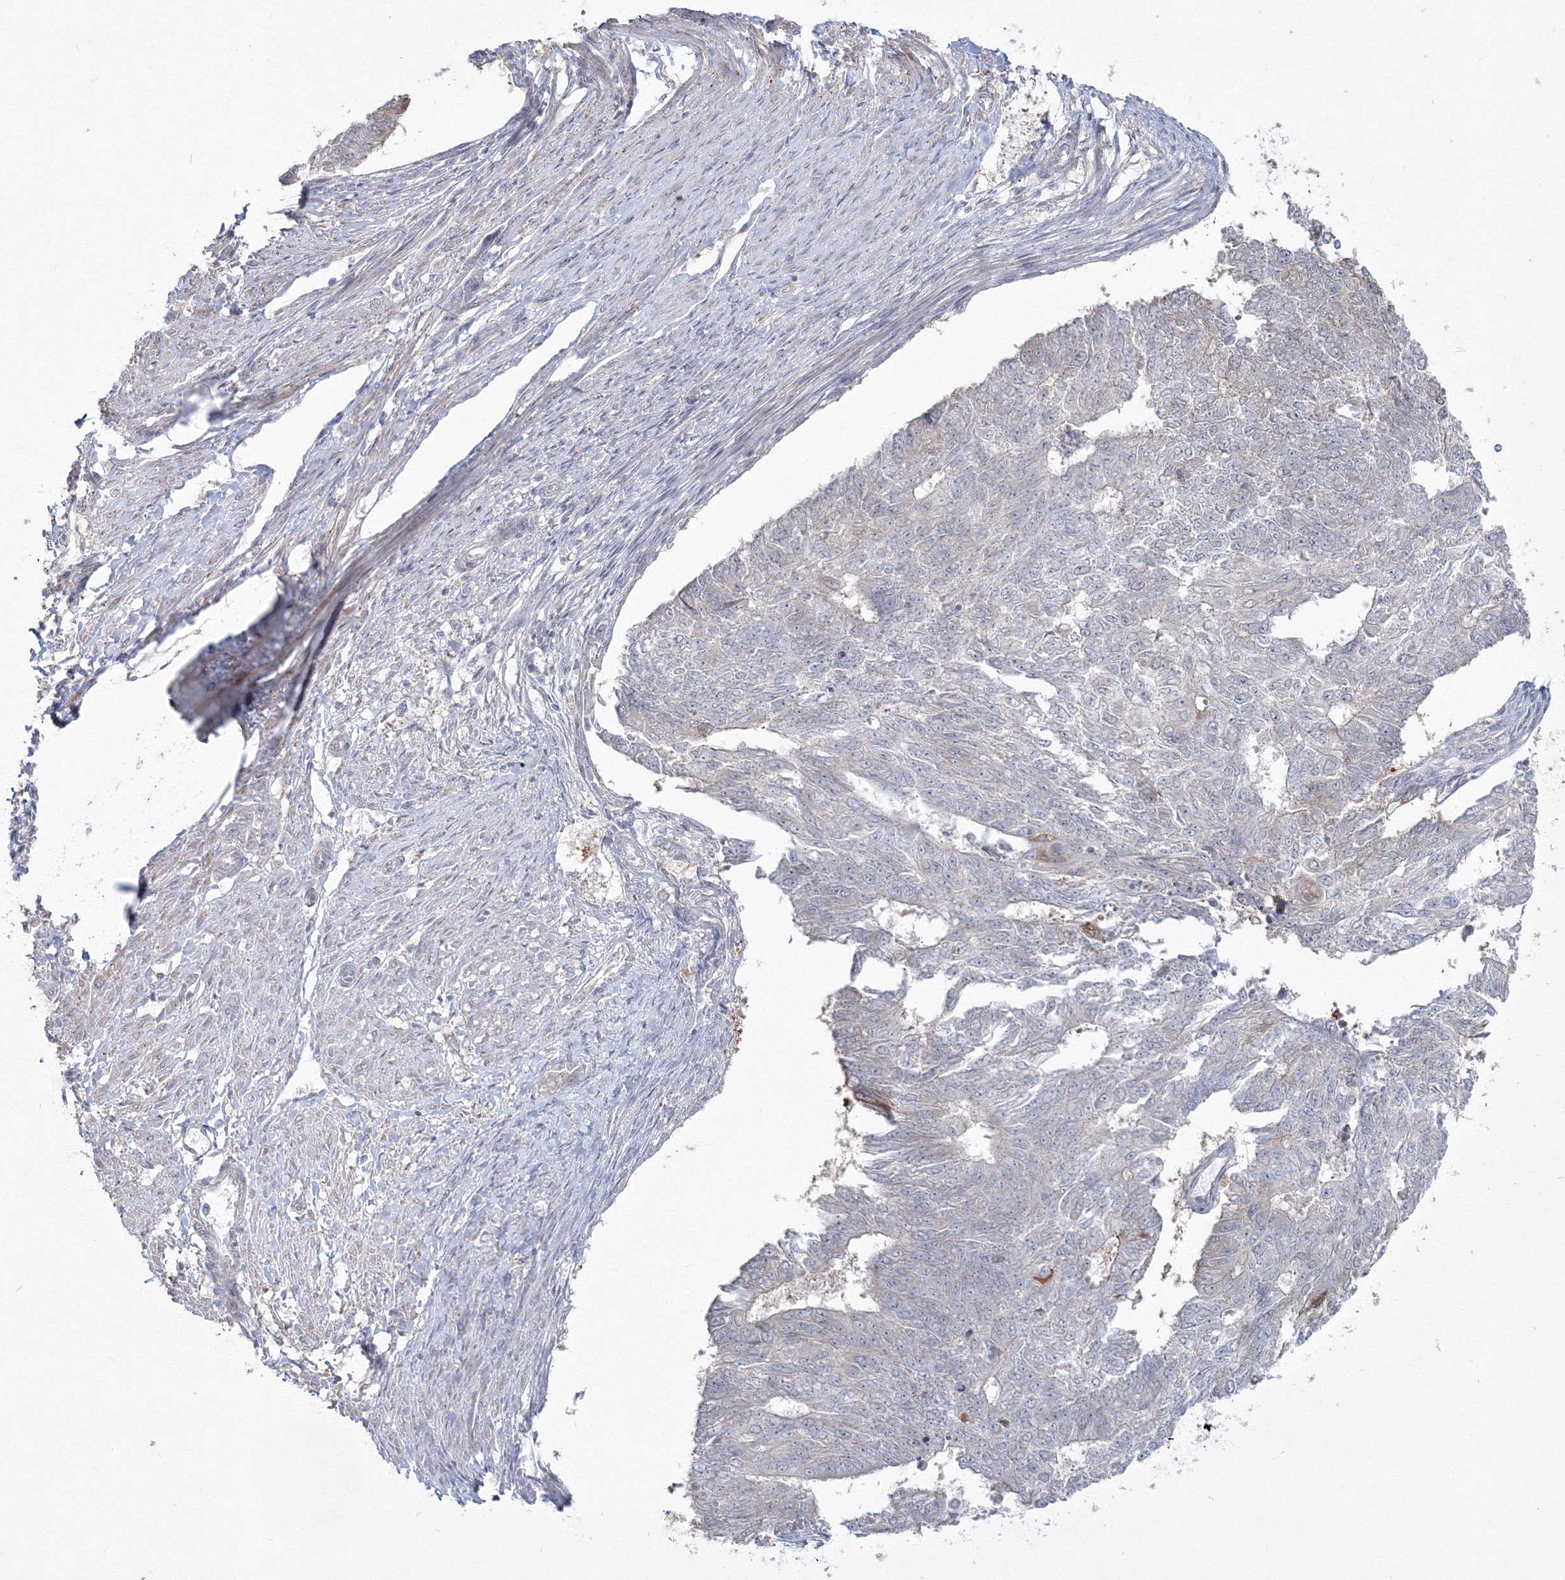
{"staining": {"intensity": "weak", "quantity": "<25%", "location": "cytoplasmic/membranous"}, "tissue": "endometrial cancer", "cell_type": "Tumor cells", "image_type": "cancer", "snomed": [{"axis": "morphology", "description": "Adenocarcinoma, NOS"}, {"axis": "topography", "description": "Endometrium"}], "caption": "An image of endometrial cancer (adenocarcinoma) stained for a protein exhibits no brown staining in tumor cells. (IHC, brightfield microscopy, high magnification).", "gene": "MKRN2", "patient": {"sex": "female", "age": 32}}